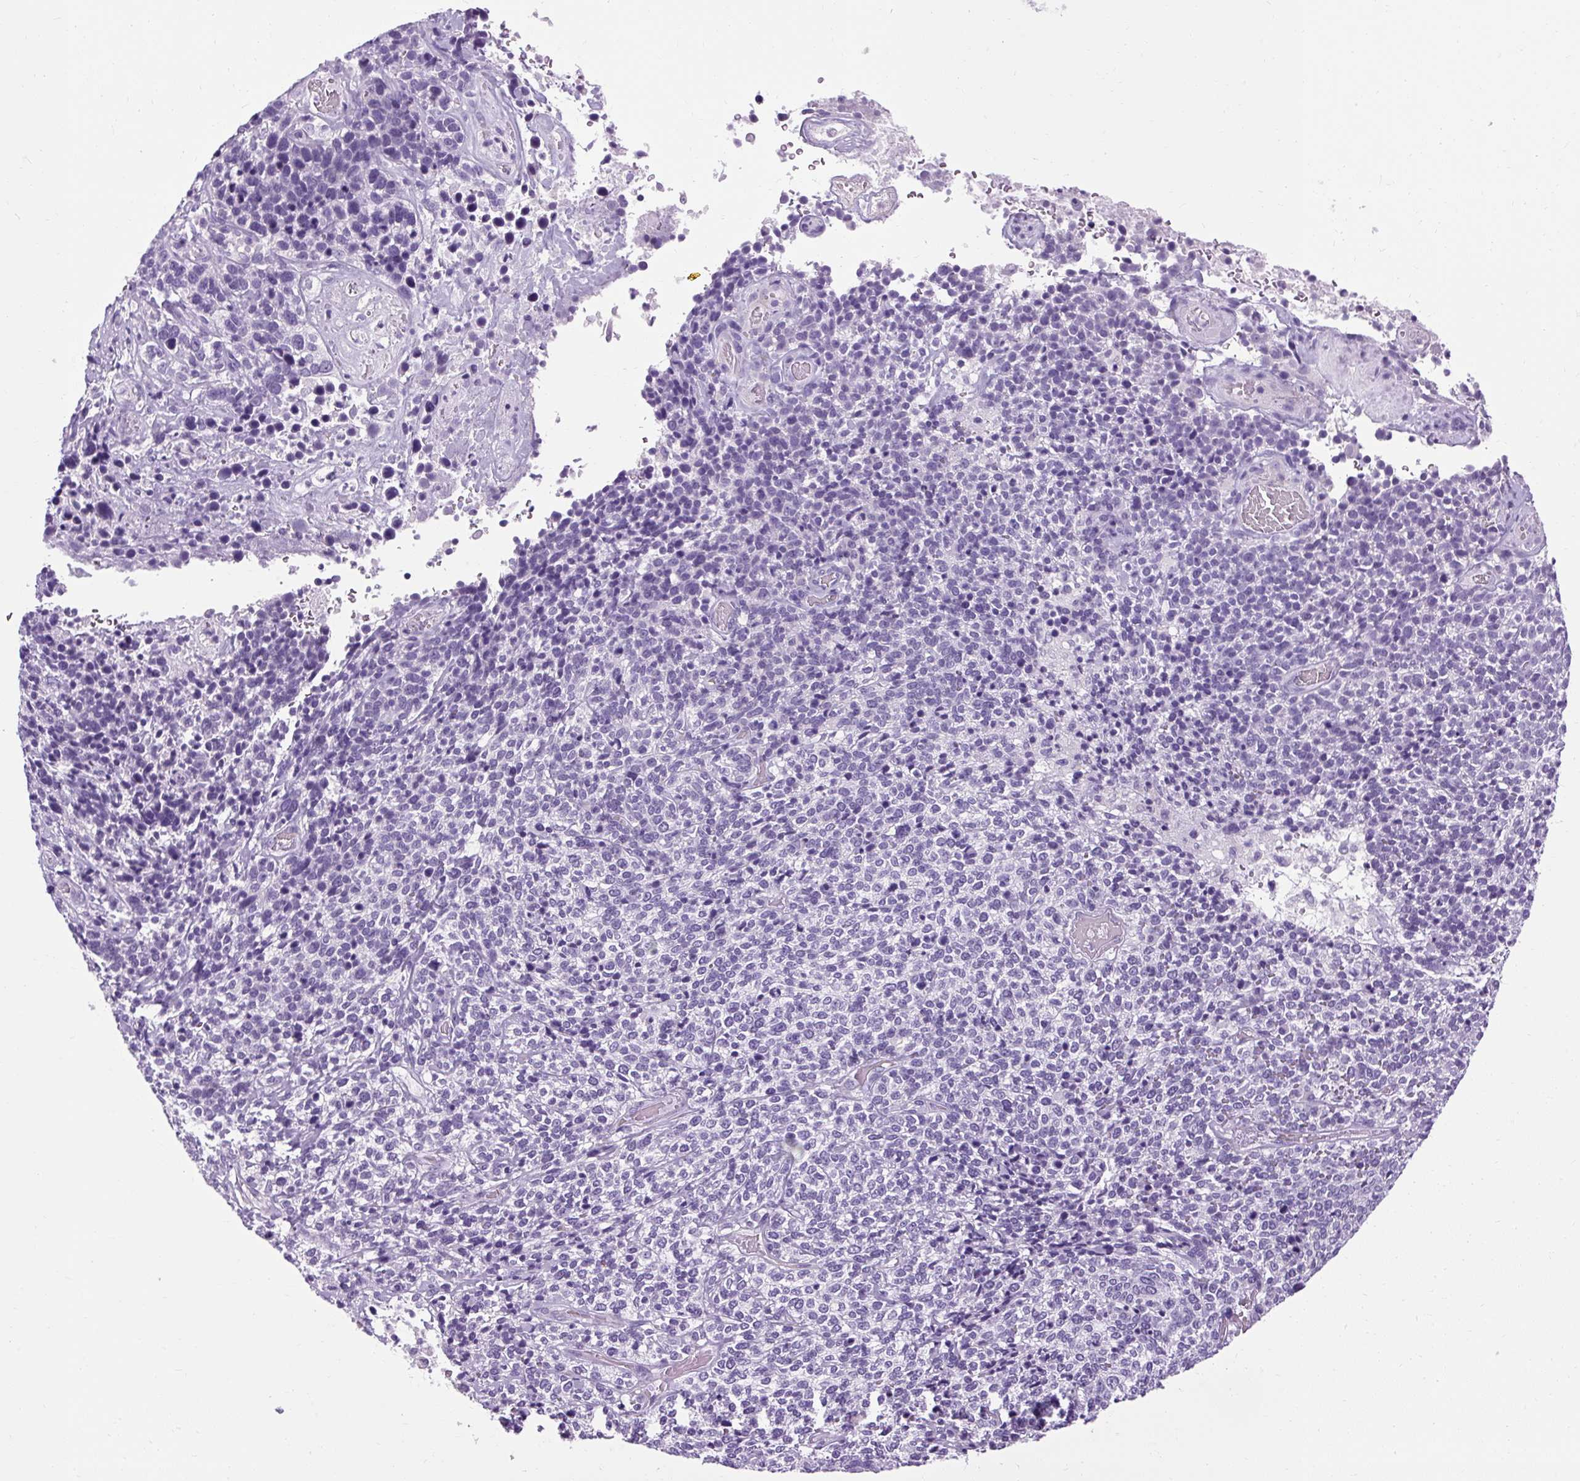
{"staining": {"intensity": "negative", "quantity": "none", "location": "none"}, "tissue": "cervical cancer", "cell_type": "Tumor cells", "image_type": "cancer", "snomed": [{"axis": "morphology", "description": "Squamous cell carcinoma, NOS"}, {"axis": "topography", "description": "Cervix"}], "caption": "IHC micrograph of squamous cell carcinoma (cervical) stained for a protein (brown), which demonstrates no positivity in tumor cells.", "gene": "B3GNT4", "patient": {"sex": "female", "age": 46}}